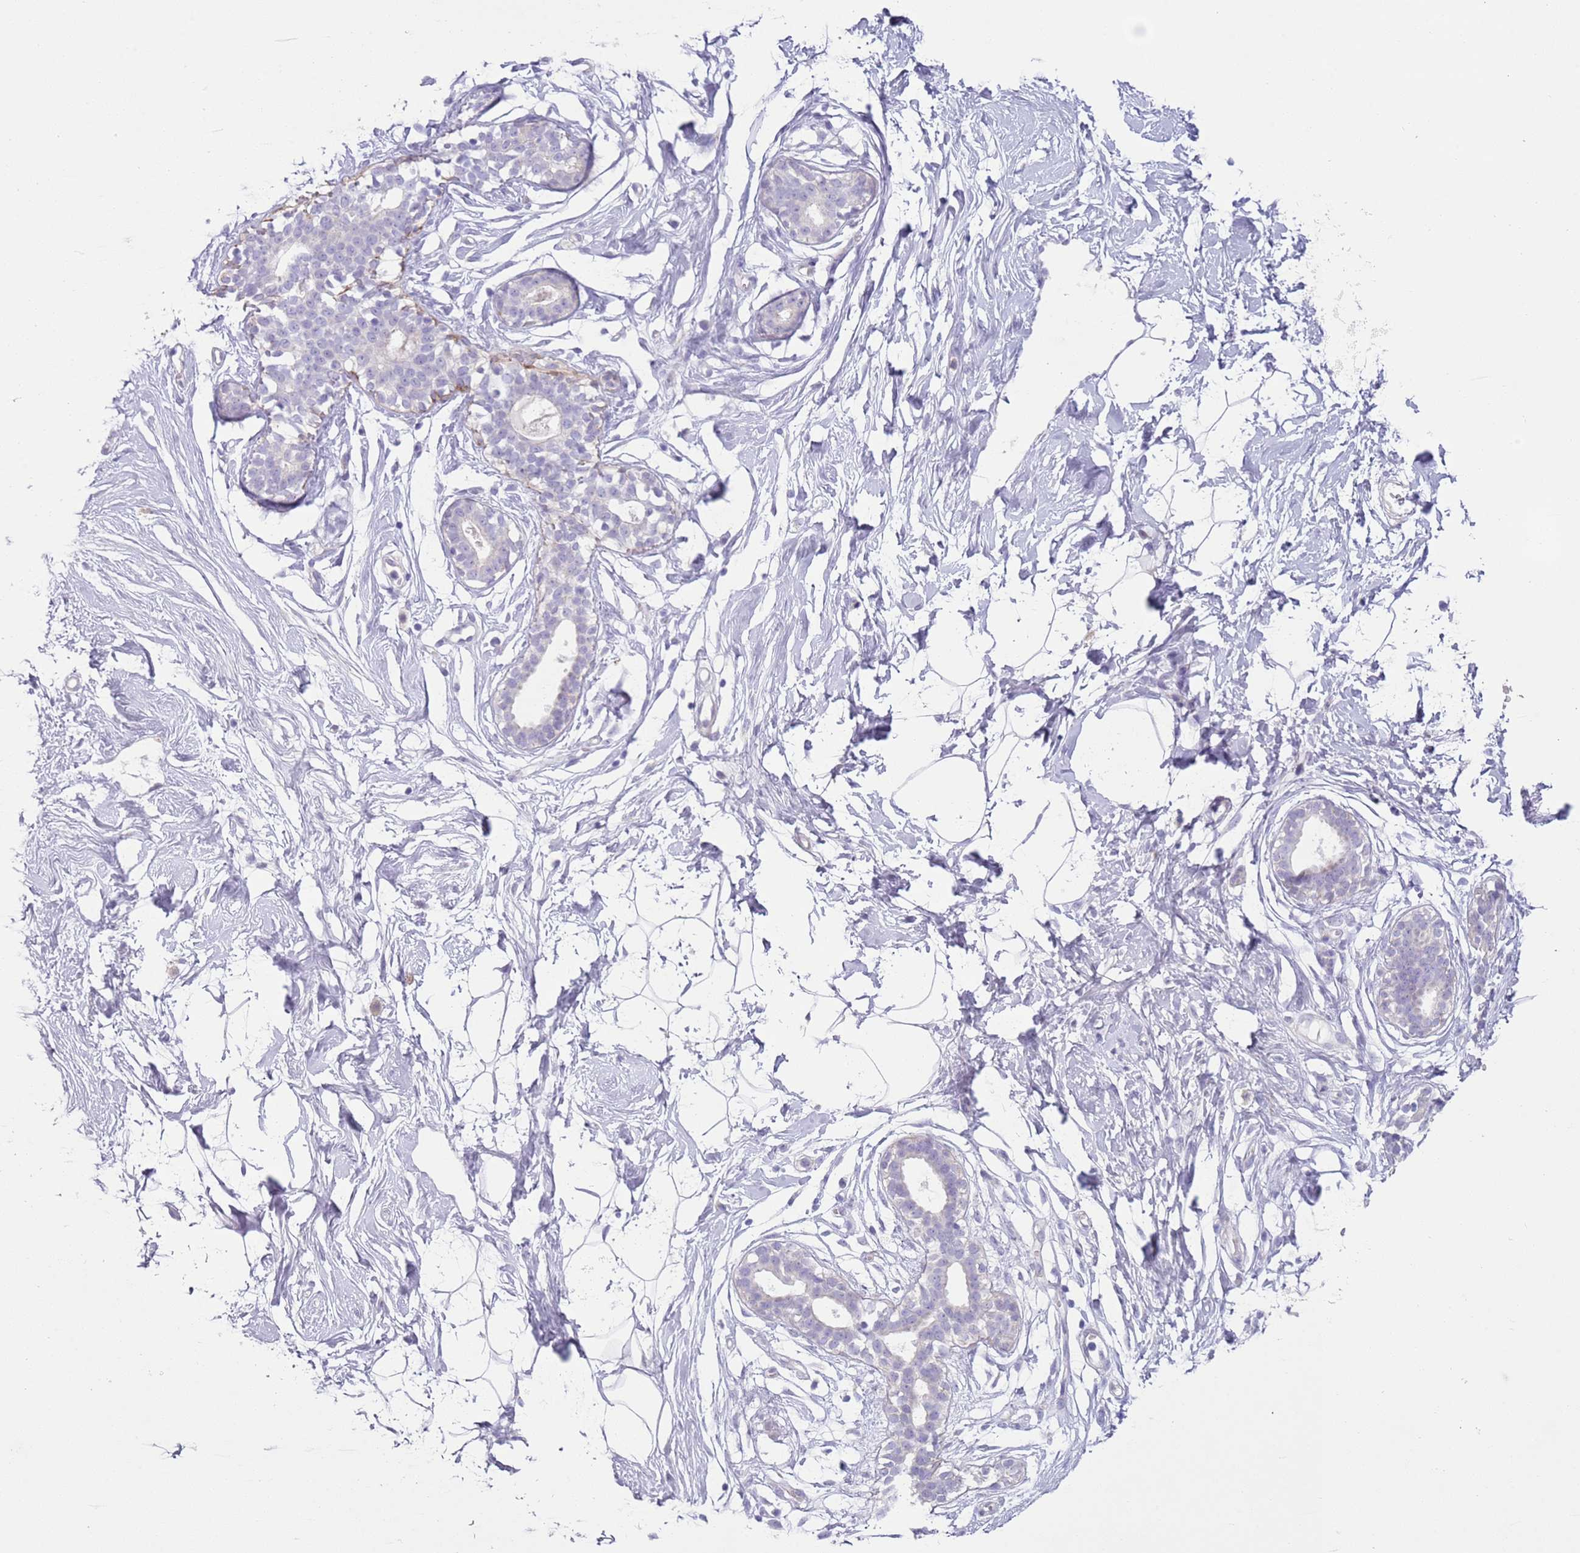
{"staining": {"intensity": "negative", "quantity": "none", "location": "none"}, "tissue": "breast", "cell_type": "Adipocytes", "image_type": "normal", "snomed": [{"axis": "morphology", "description": "Normal tissue, NOS"}, {"axis": "morphology", "description": "Adenoma, NOS"}, {"axis": "topography", "description": "Breast"}], "caption": "Immunohistochemistry (IHC) micrograph of benign breast: human breast stained with DAB (3,3'-diaminobenzidine) reveals no significant protein expression in adipocytes.", "gene": "ZNF239", "patient": {"sex": "female", "age": 23}}